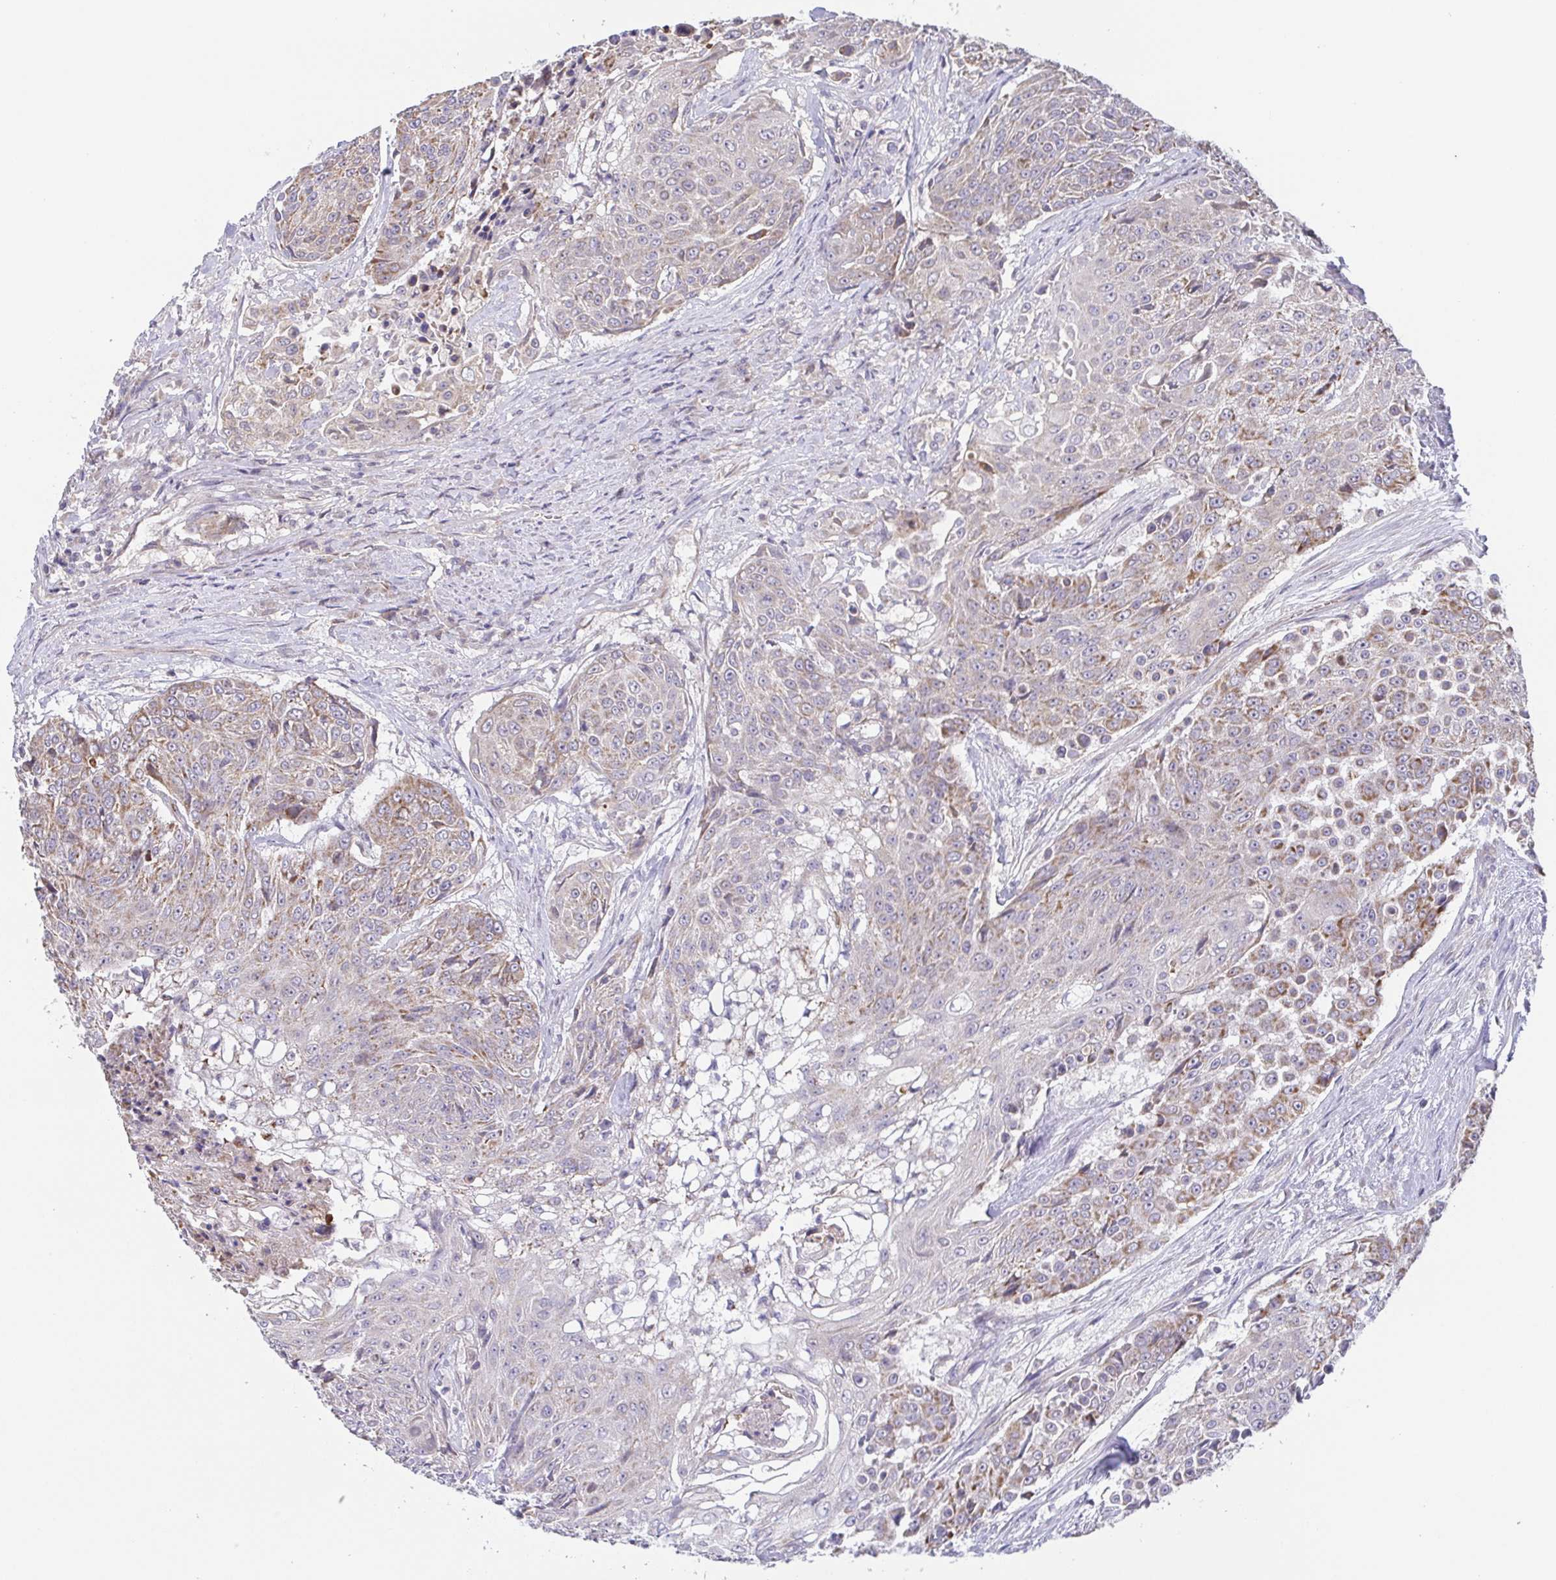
{"staining": {"intensity": "moderate", "quantity": "<25%", "location": "cytoplasmic/membranous"}, "tissue": "urothelial cancer", "cell_type": "Tumor cells", "image_type": "cancer", "snomed": [{"axis": "morphology", "description": "Urothelial carcinoma, High grade"}, {"axis": "topography", "description": "Urinary bladder"}], "caption": "Immunohistochemistry image of urothelial cancer stained for a protein (brown), which shows low levels of moderate cytoplasmic/membranous expression in about <25% of tumor cells.", "gene": "OSBPL7", "patient": {"sex": "female", "age": 63}}